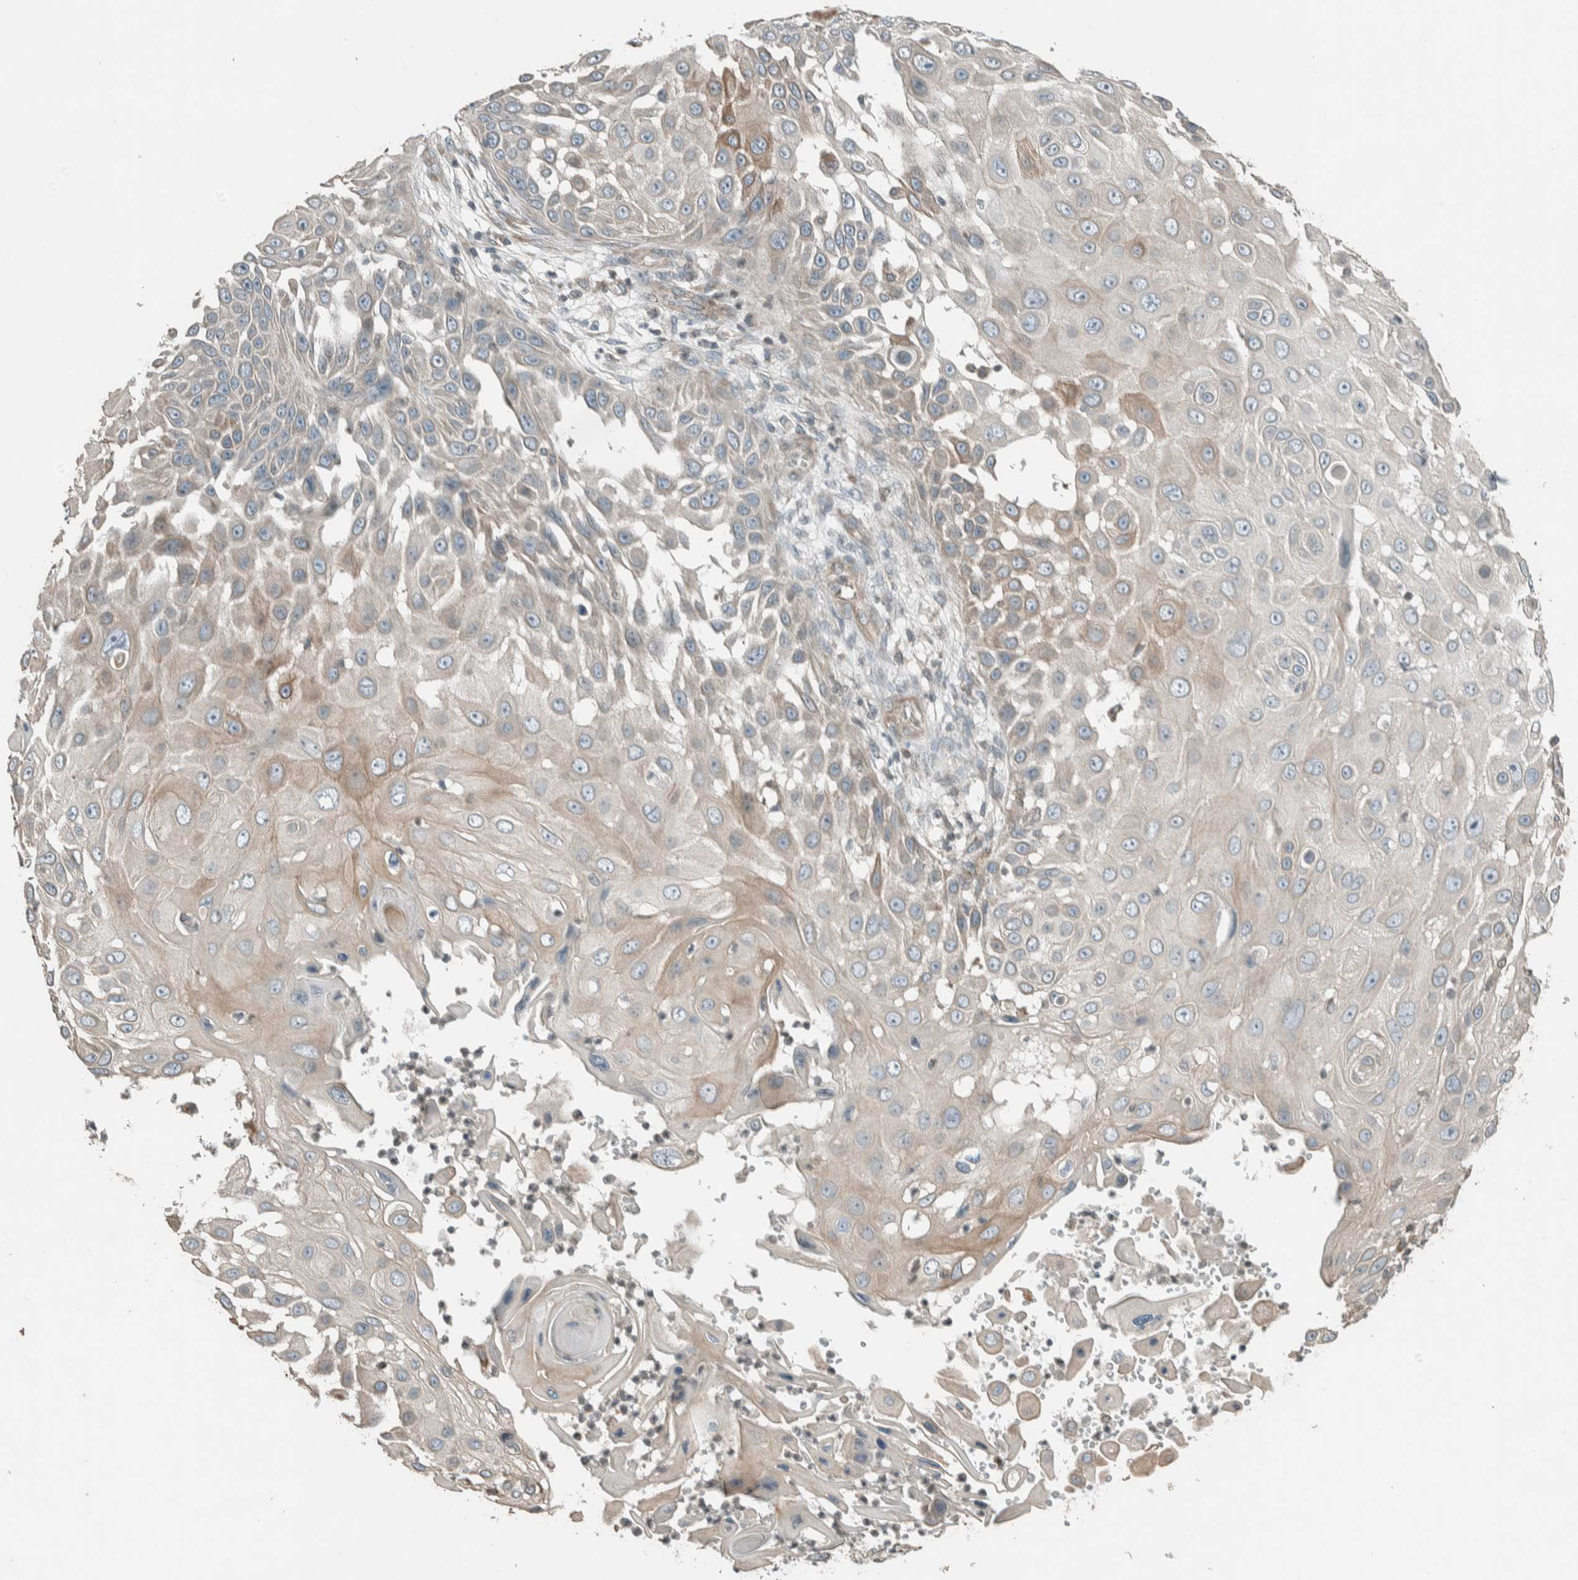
{"staining": {"intensity": "weak", "quantity": "<25%", "location": "cytoplasmic/membranous"}, "tissue": "skin cancer", "cell_type": "Tumor cells", "image_type": "cancer", "snomed": [{"axis": "morphology", "description": "Squamous cell carcinoma, NOS"}, {"axis": "topography", "description": "Skin"}], "caption": "An image of squamous cell carcinoma (skin) stained for a protein reveals no brown staining in tumor cells.", "gene": "SEL1L", "patient": {"sex": "female", "age": 44}}